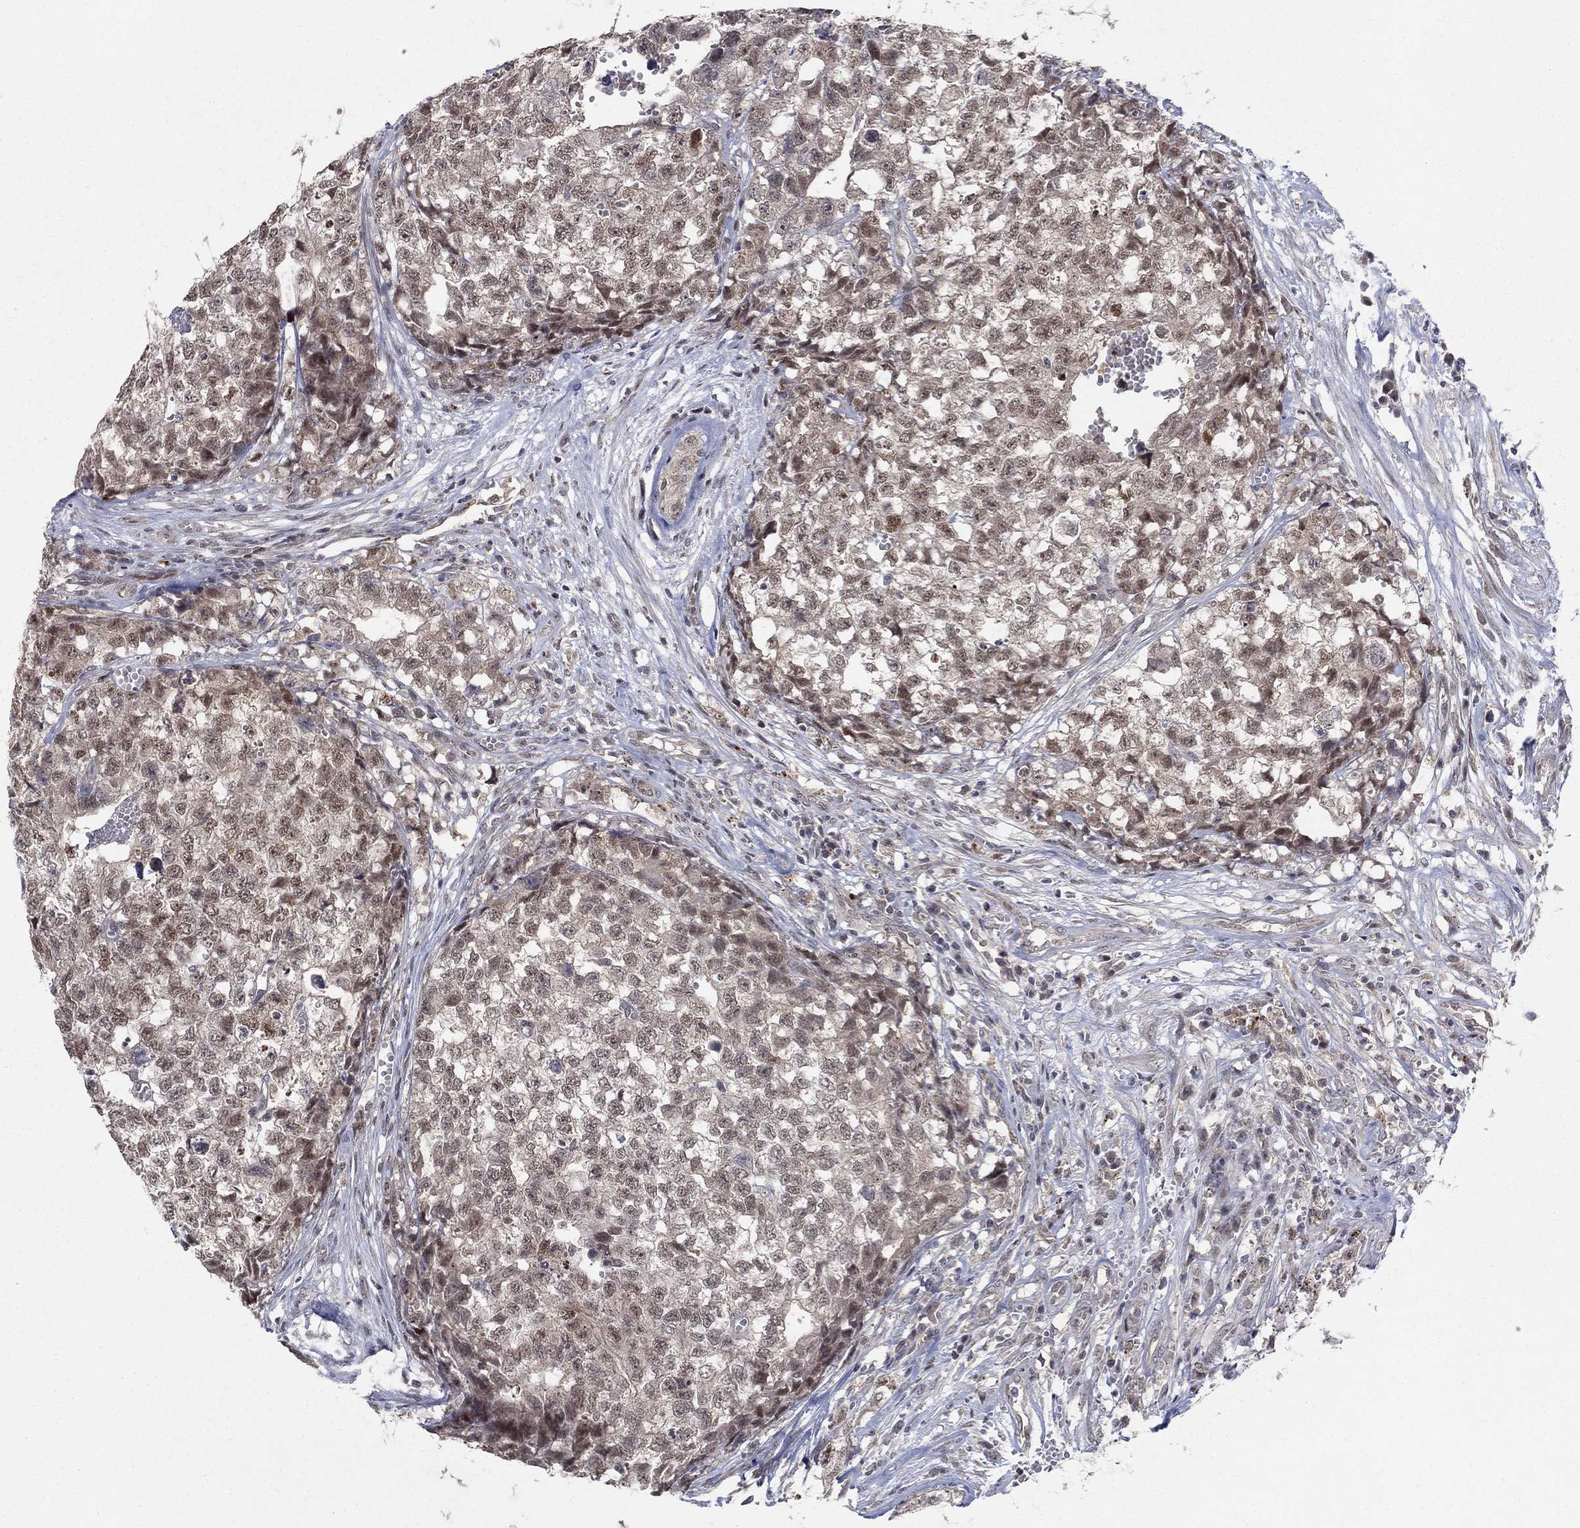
{"staining": {"intensity": "weak", "quantity": "<25%", "location": "cytoplasmic/membranous,nuclear"}, "tissue": "testis cancer", "cell_type": "Tumor cells", "image_type": "cancer", "snomed": [{"axis": "morphology", "description": "Seminoma, NOS"}, {"axis": "morphology", "description": "Carcinoma, Embryonal, NOS"}, {"axis": "topography", "description": "Testis"}], "caption": "Tumor cells are negative for brown protein staining in testis embryonal carcinoma.", "gene": "ZNF395", "patient": {"sex": "male", "age": 22}}